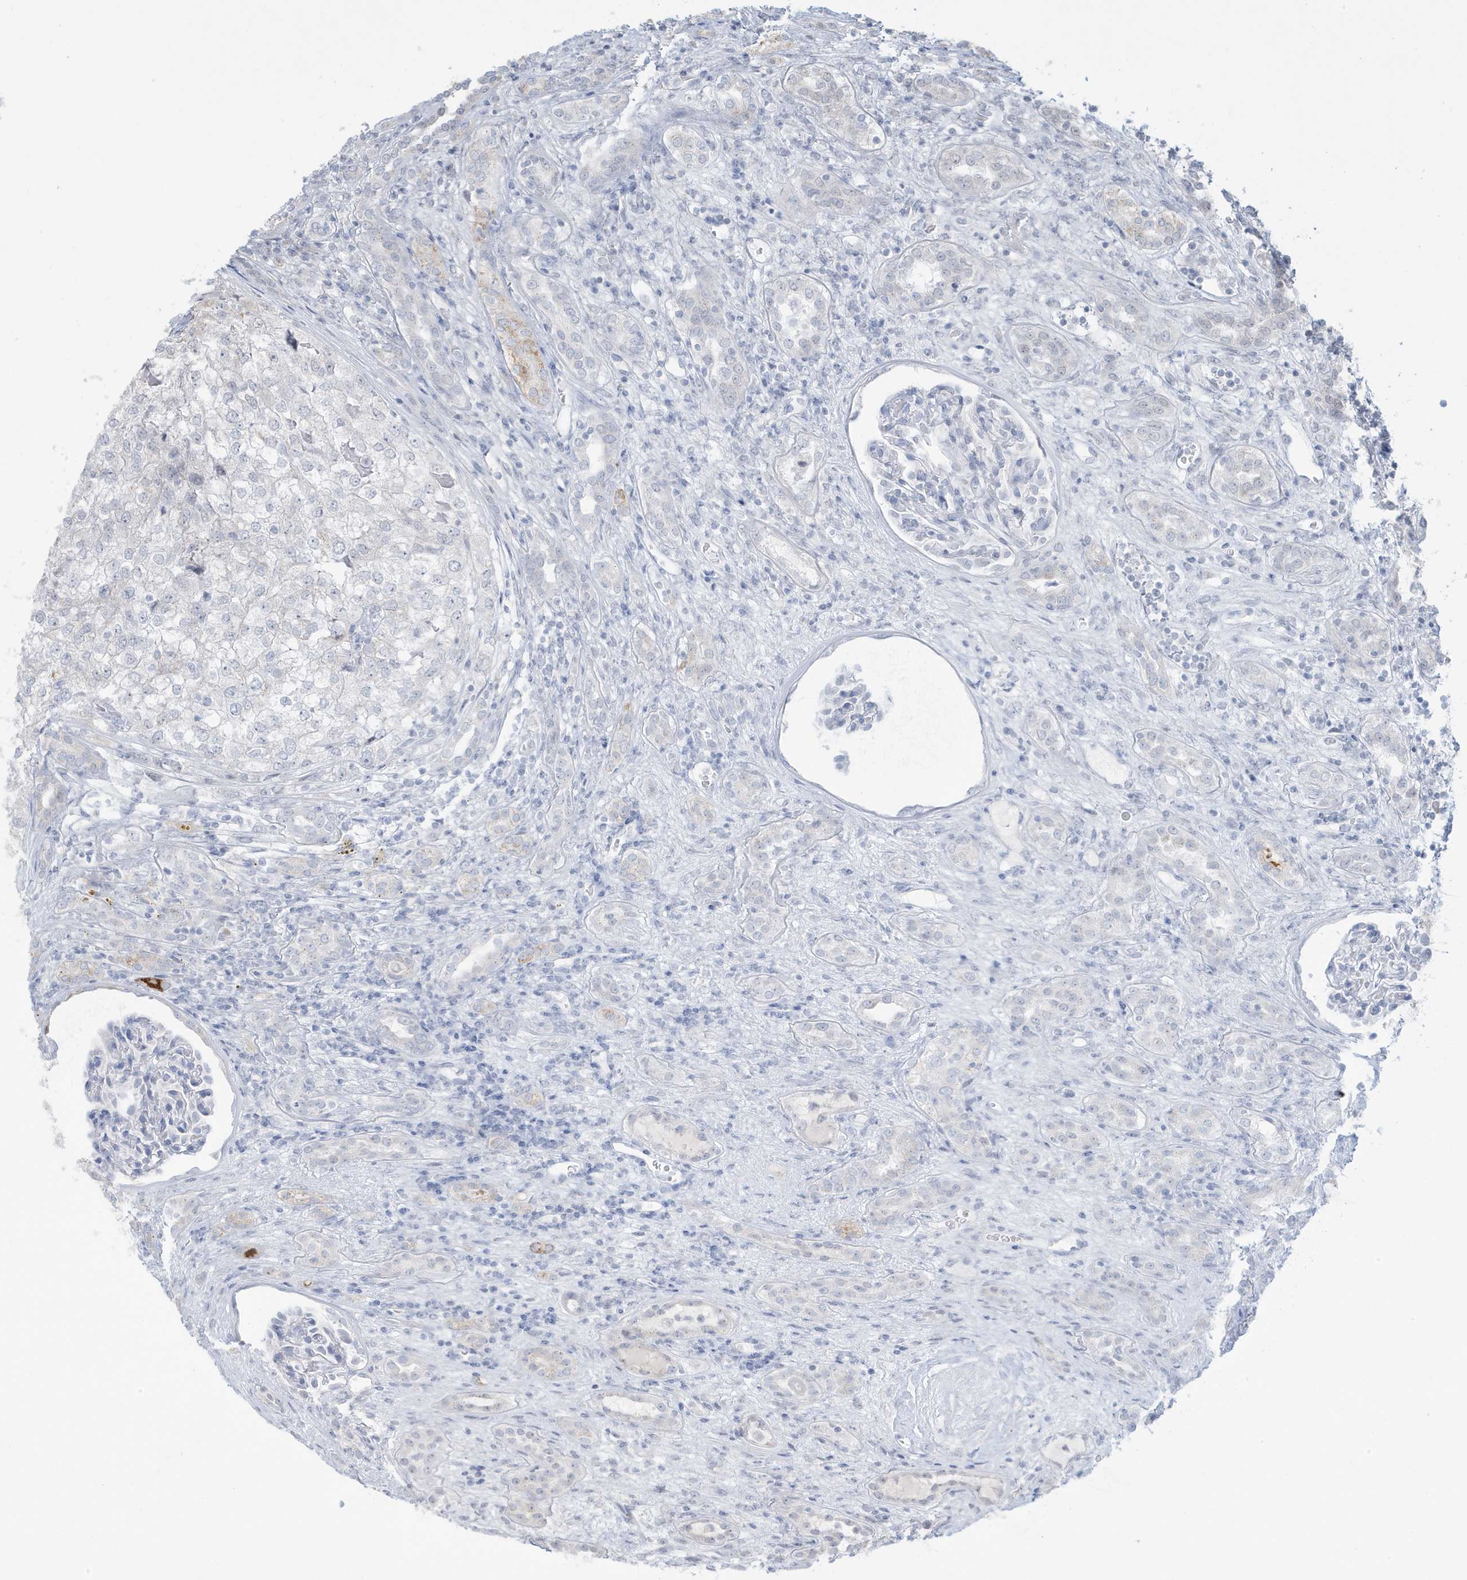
{"staining": {"intensity": "negative", "quantity": "none", "location": "none"}, "tissue": "renal cancer", "cell_type": "Tumor cells", "image_type": "cancer", "snomed": [{"axis": "morphology", "description": "Adenocarcinoma, NOS"}, {"axis": "topography", "description": "Kidney"}], "caption": "The IHC image has no significant positivity in tumor cells of renal adenocarcinoma tissue.", "gene": "FNDC1", "patient": {"sex": "female", "age": 54}}